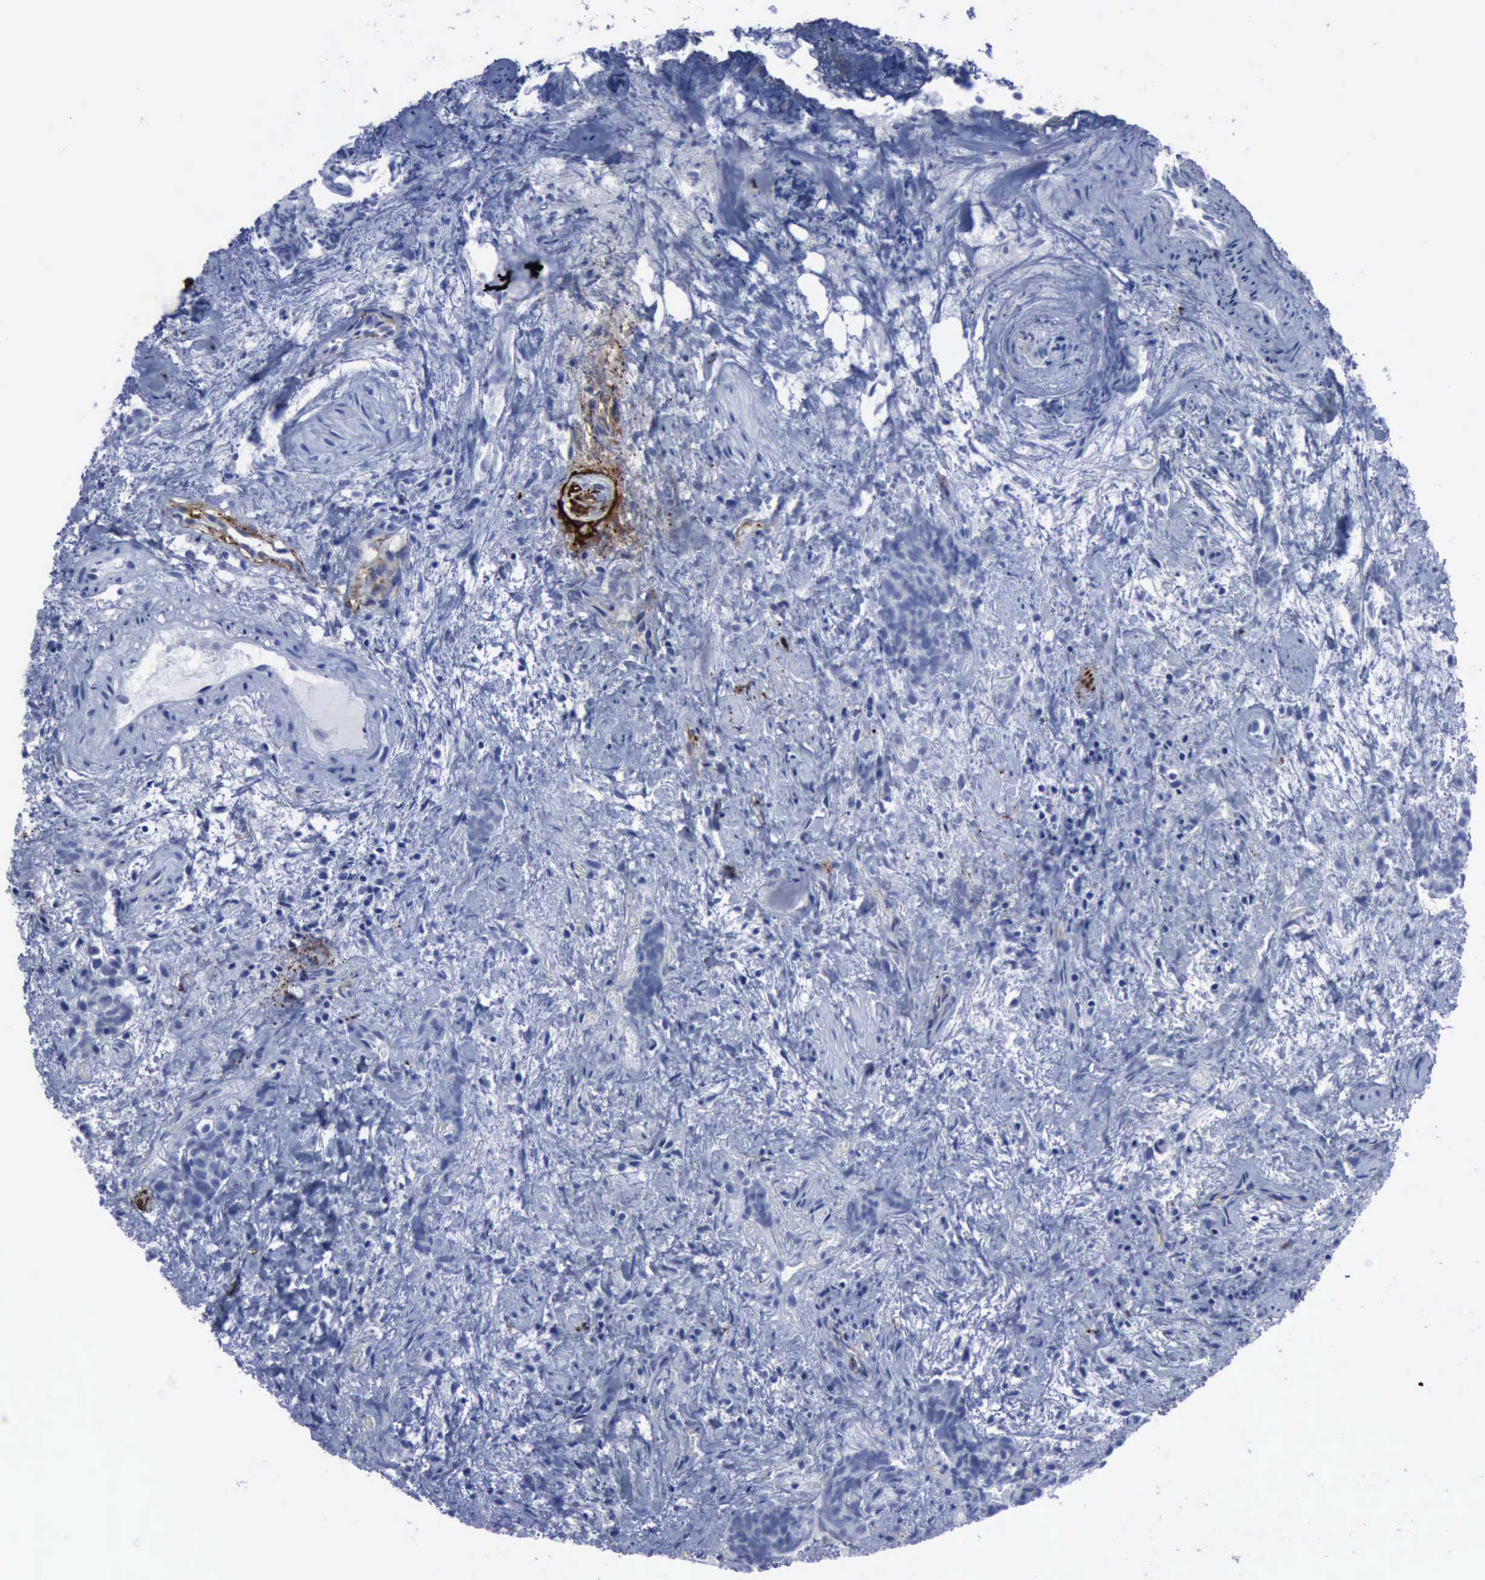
{"staining": {"intensity": "negative", "quantity": "none", "location": "none"}, "tissue": "urothelial cancer", "cell_type": "Tumor cells", "image_type": "cancer", "snomed": [{"axis": "morphology", "description": "Urothelial carcinoma, High grade"}, {"axis": "topography", "description": "Urinary bladder"}], "caption": "Tumor cells are negative for brown protein staining in urothelial cancer. Brightfield microscopy of IHC stained with DAB (brown) and hematoxylin (blue), captured at high magnification.", "gene": "NGFR", "patient": {"sex": "female", "age": 78}}